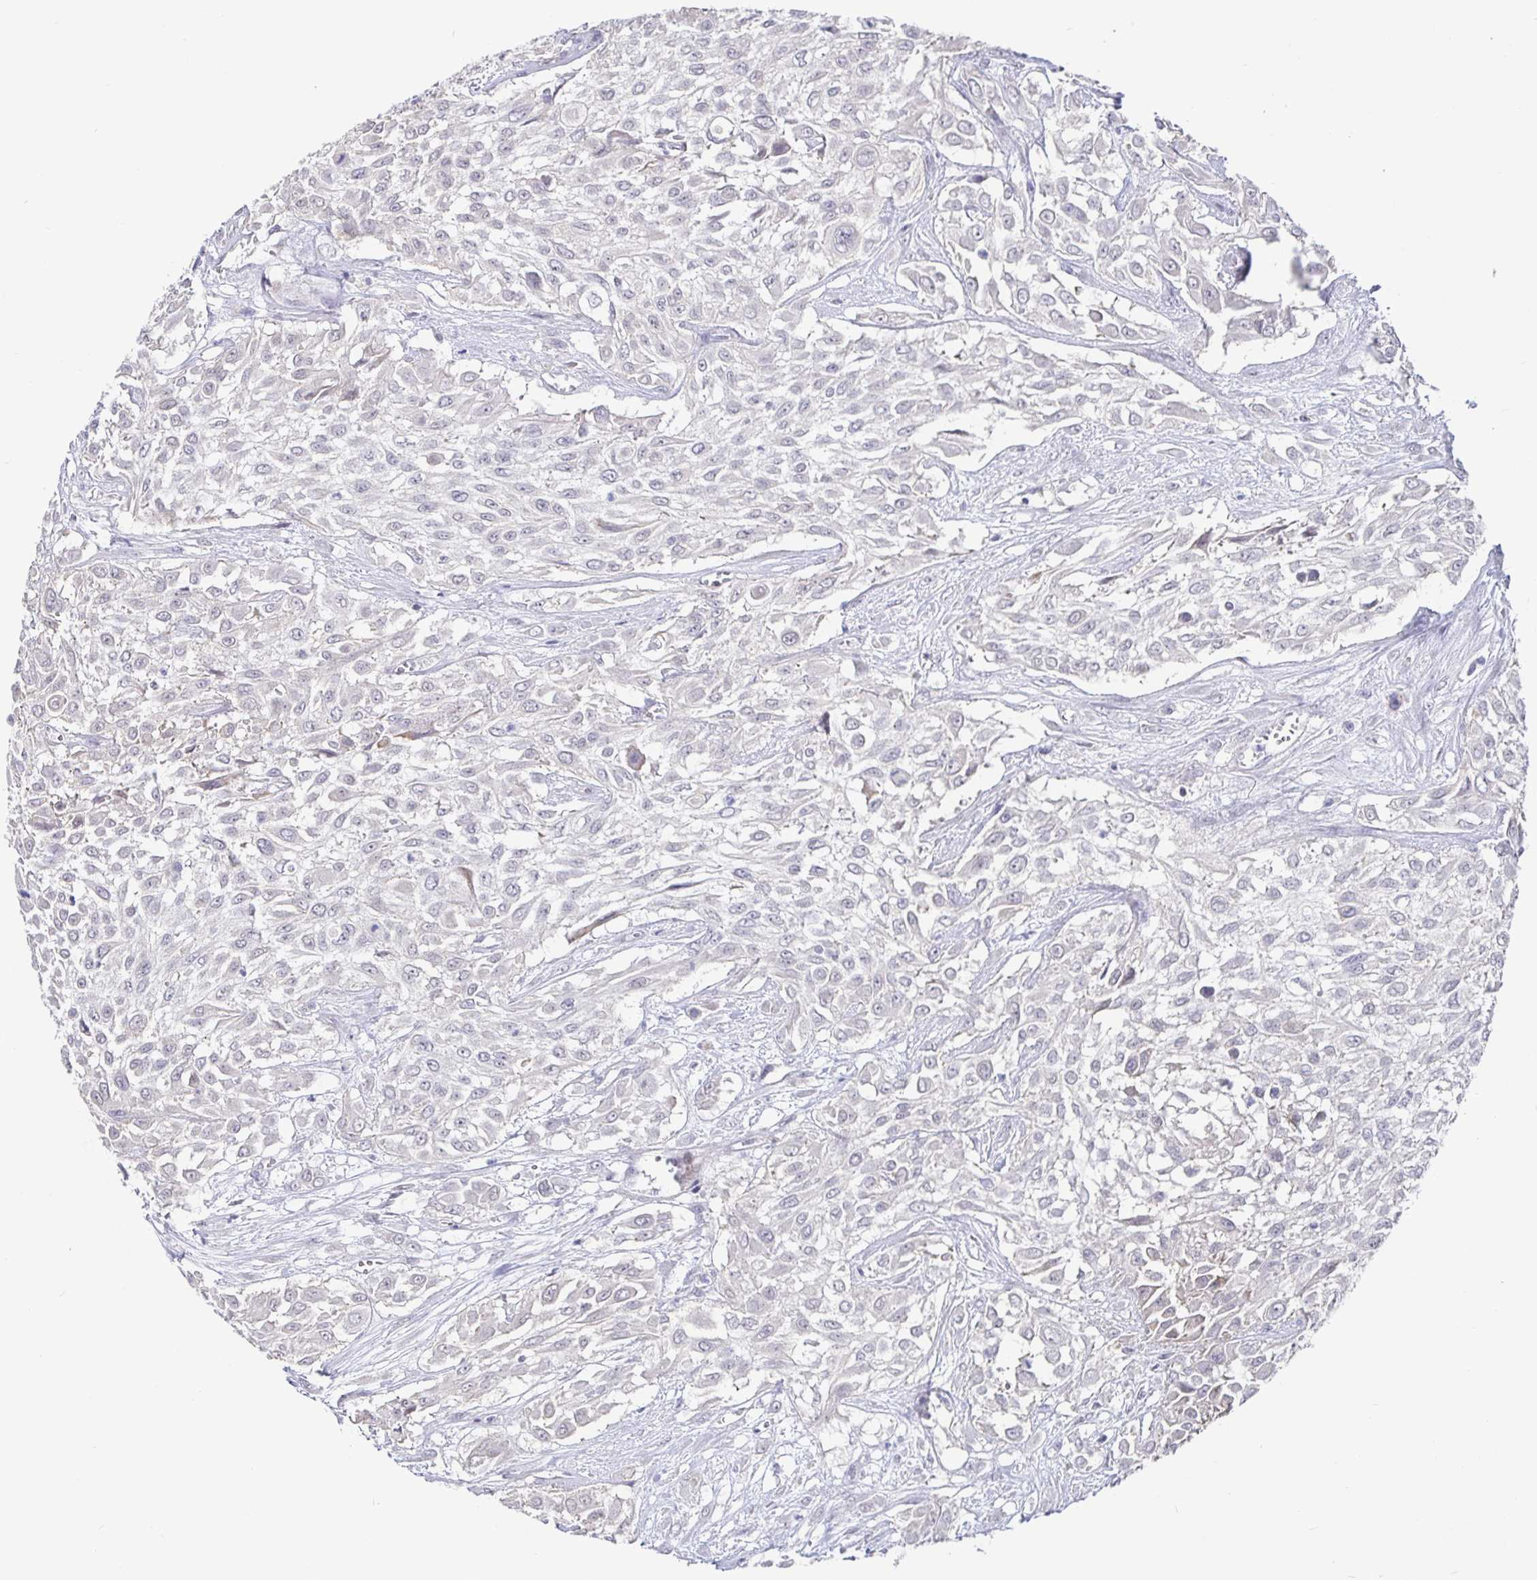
{"staining": {"intensity": "negative", "quantity": "none", "location": "none"}, "tissue": "urothelial cancer", "cell_type": "Tumor cells", "image_type": "cancer", "snomed": [{"axis": "morphology", "description": "Urothelial carcinoma, High grade"}, {"axis": "topography", "description": "Urinary bladder"}], "caption": "Urothelial carcinoma (high-grade) was stained to show a protein in brown. There is no significant expression in tumor cells.", "gene": "CIT", "patient": {"sex": "male", "age": 57}}